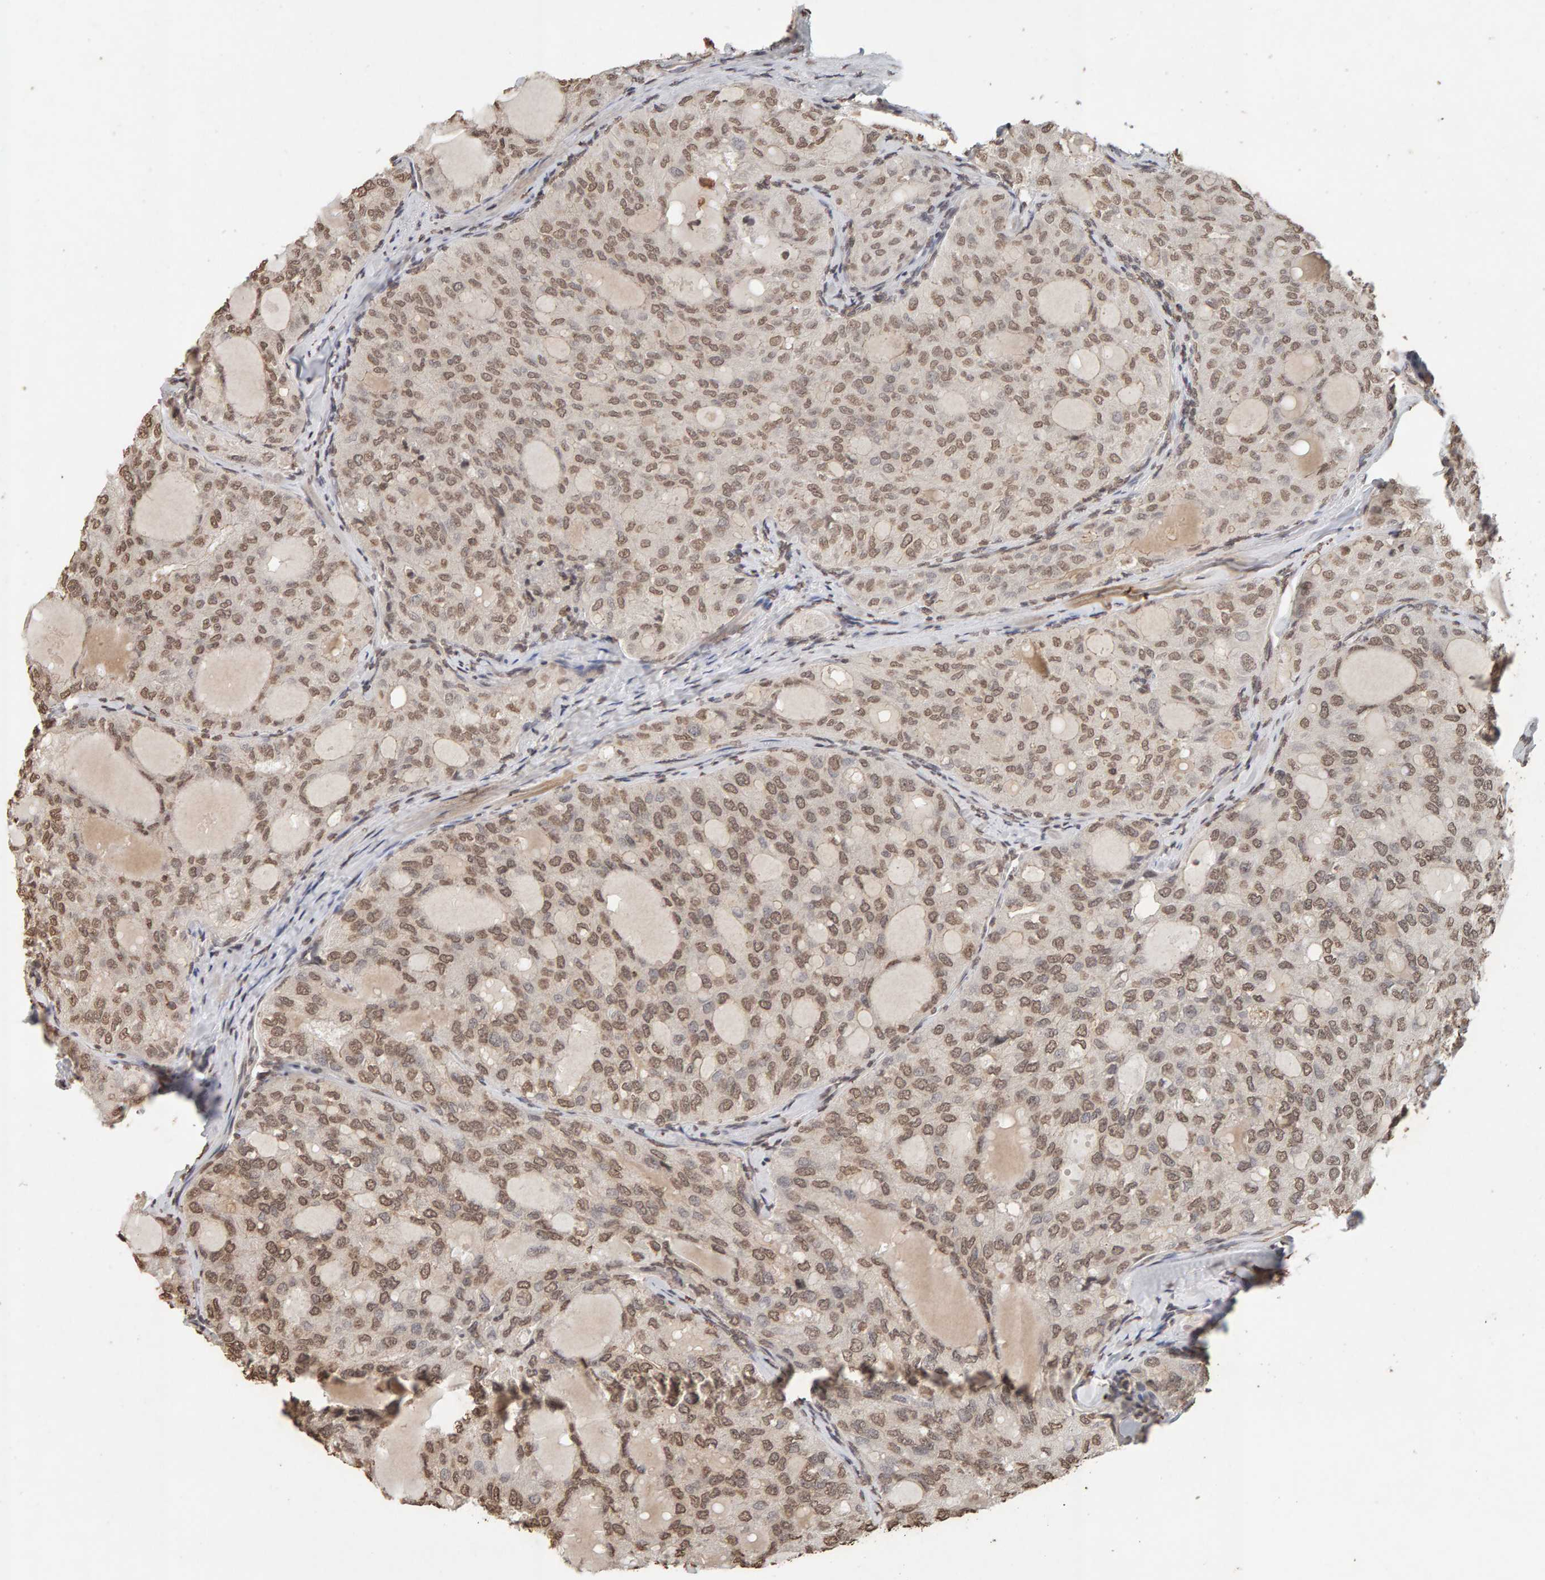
{"staining": {"intensity": "moderate", "quantity": ">75%", "location": "nuclear"}, "tissue": "thyroid cancer", "cell_type": "Tumor cells", "image_type": "cancer", "snomed": [{"axis": "morphology", "description": "Follicular adenoma carcinoma, NOS"}, {"axis": "topography", "description": "Thyroid gland"}], "caption": "Protein staining of follicular adenoma carcinoma (thyroid) tissue demonstrates moderate nuclear expression in about >75% of tumor cells.", "gene": "DNAJB5", "patient": {"sex": "male", "age": 75}}